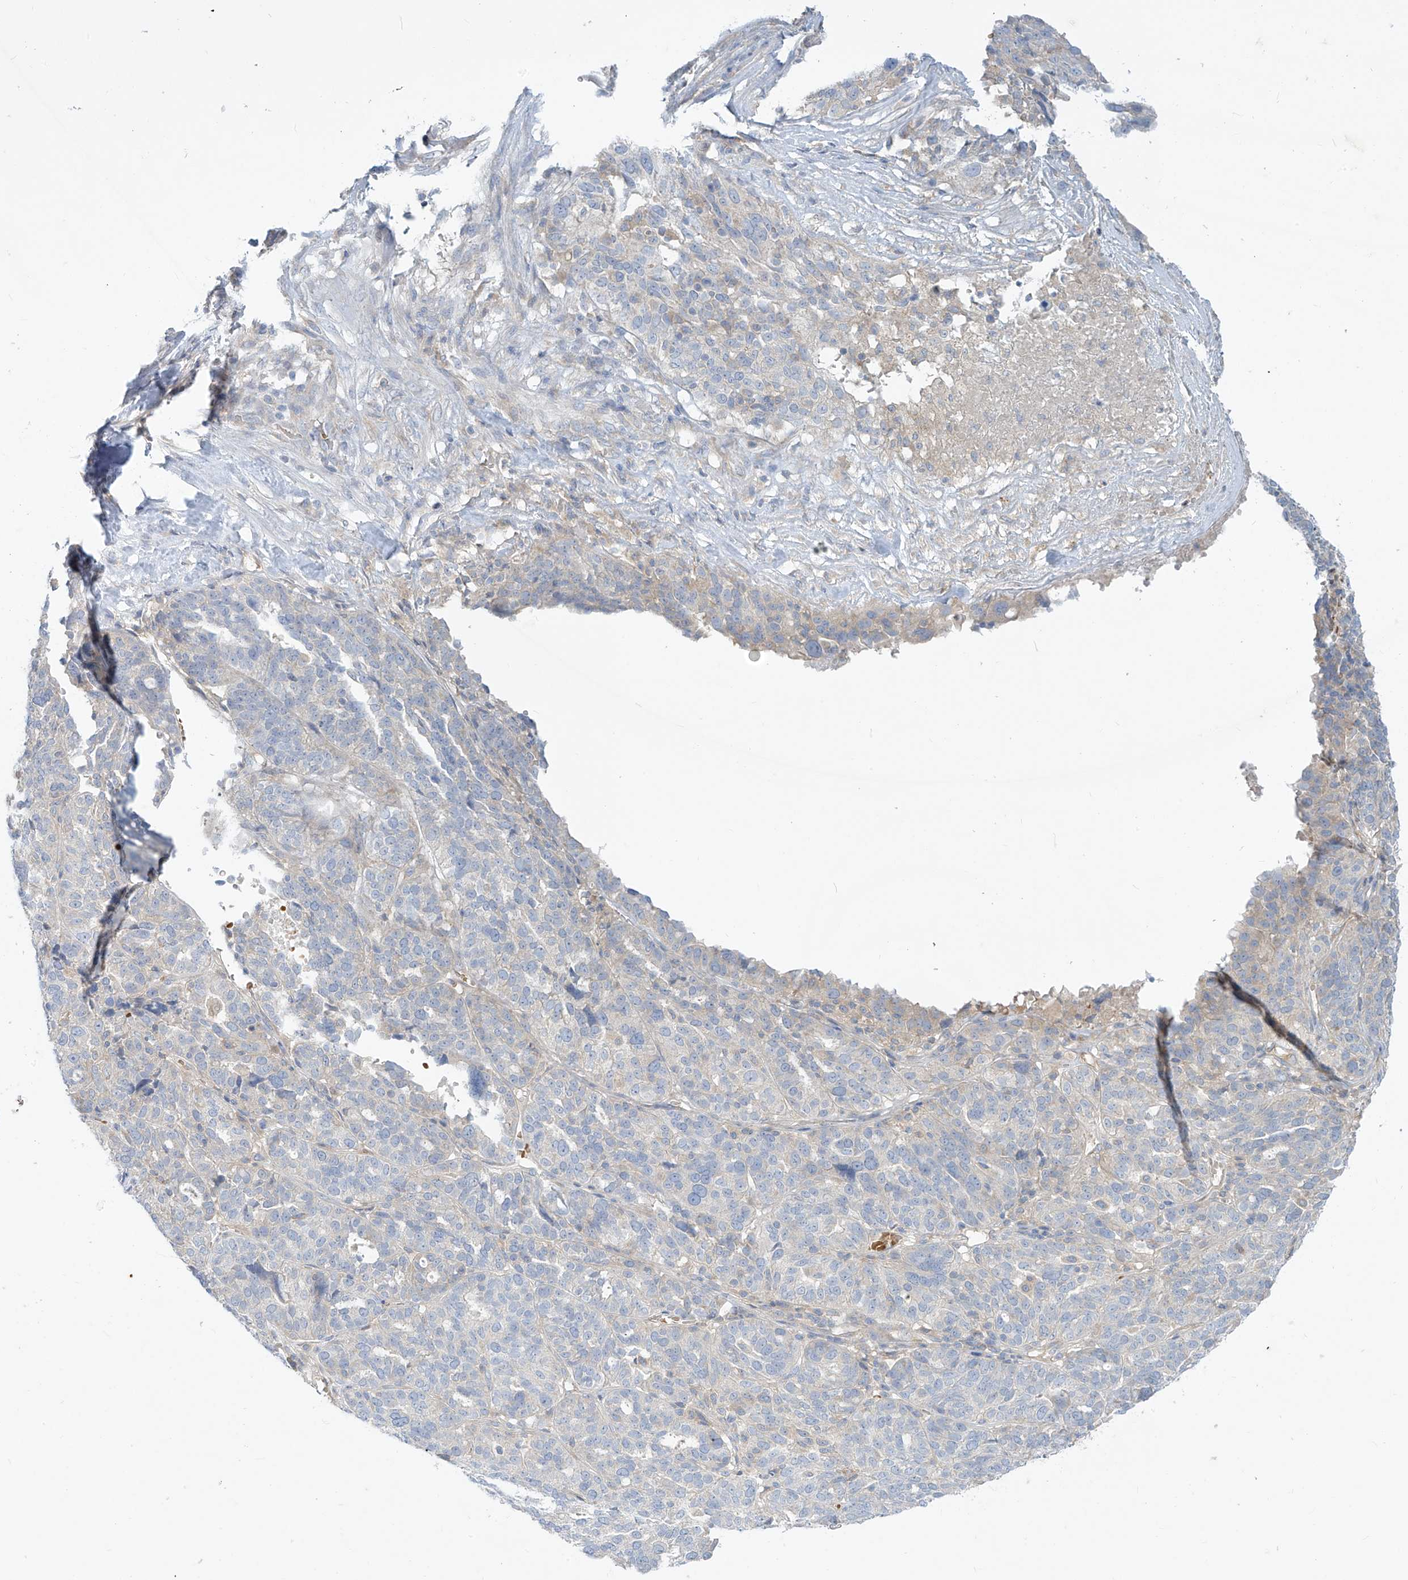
{"staining": {"intensity": "negative", "quantity": "none", "location": "none"}, "tissue": "ovarian cancer", "cell_type": "Tumor cells", "image_type": "cancer", "snomed": [{"axis": "morphology", "description": "Cystadenocarcinoma, serous, NOS"}, {"axis": "topography", "description": "Ovary"}], "caption": "IHC micrograph of human ovarian serous cystadenocarcinoma stained for a protein (brown), which exhibits no positivity in tumor cells.", "gene": "DGKQ", "patient": {"sex": "female", "age": 59}}